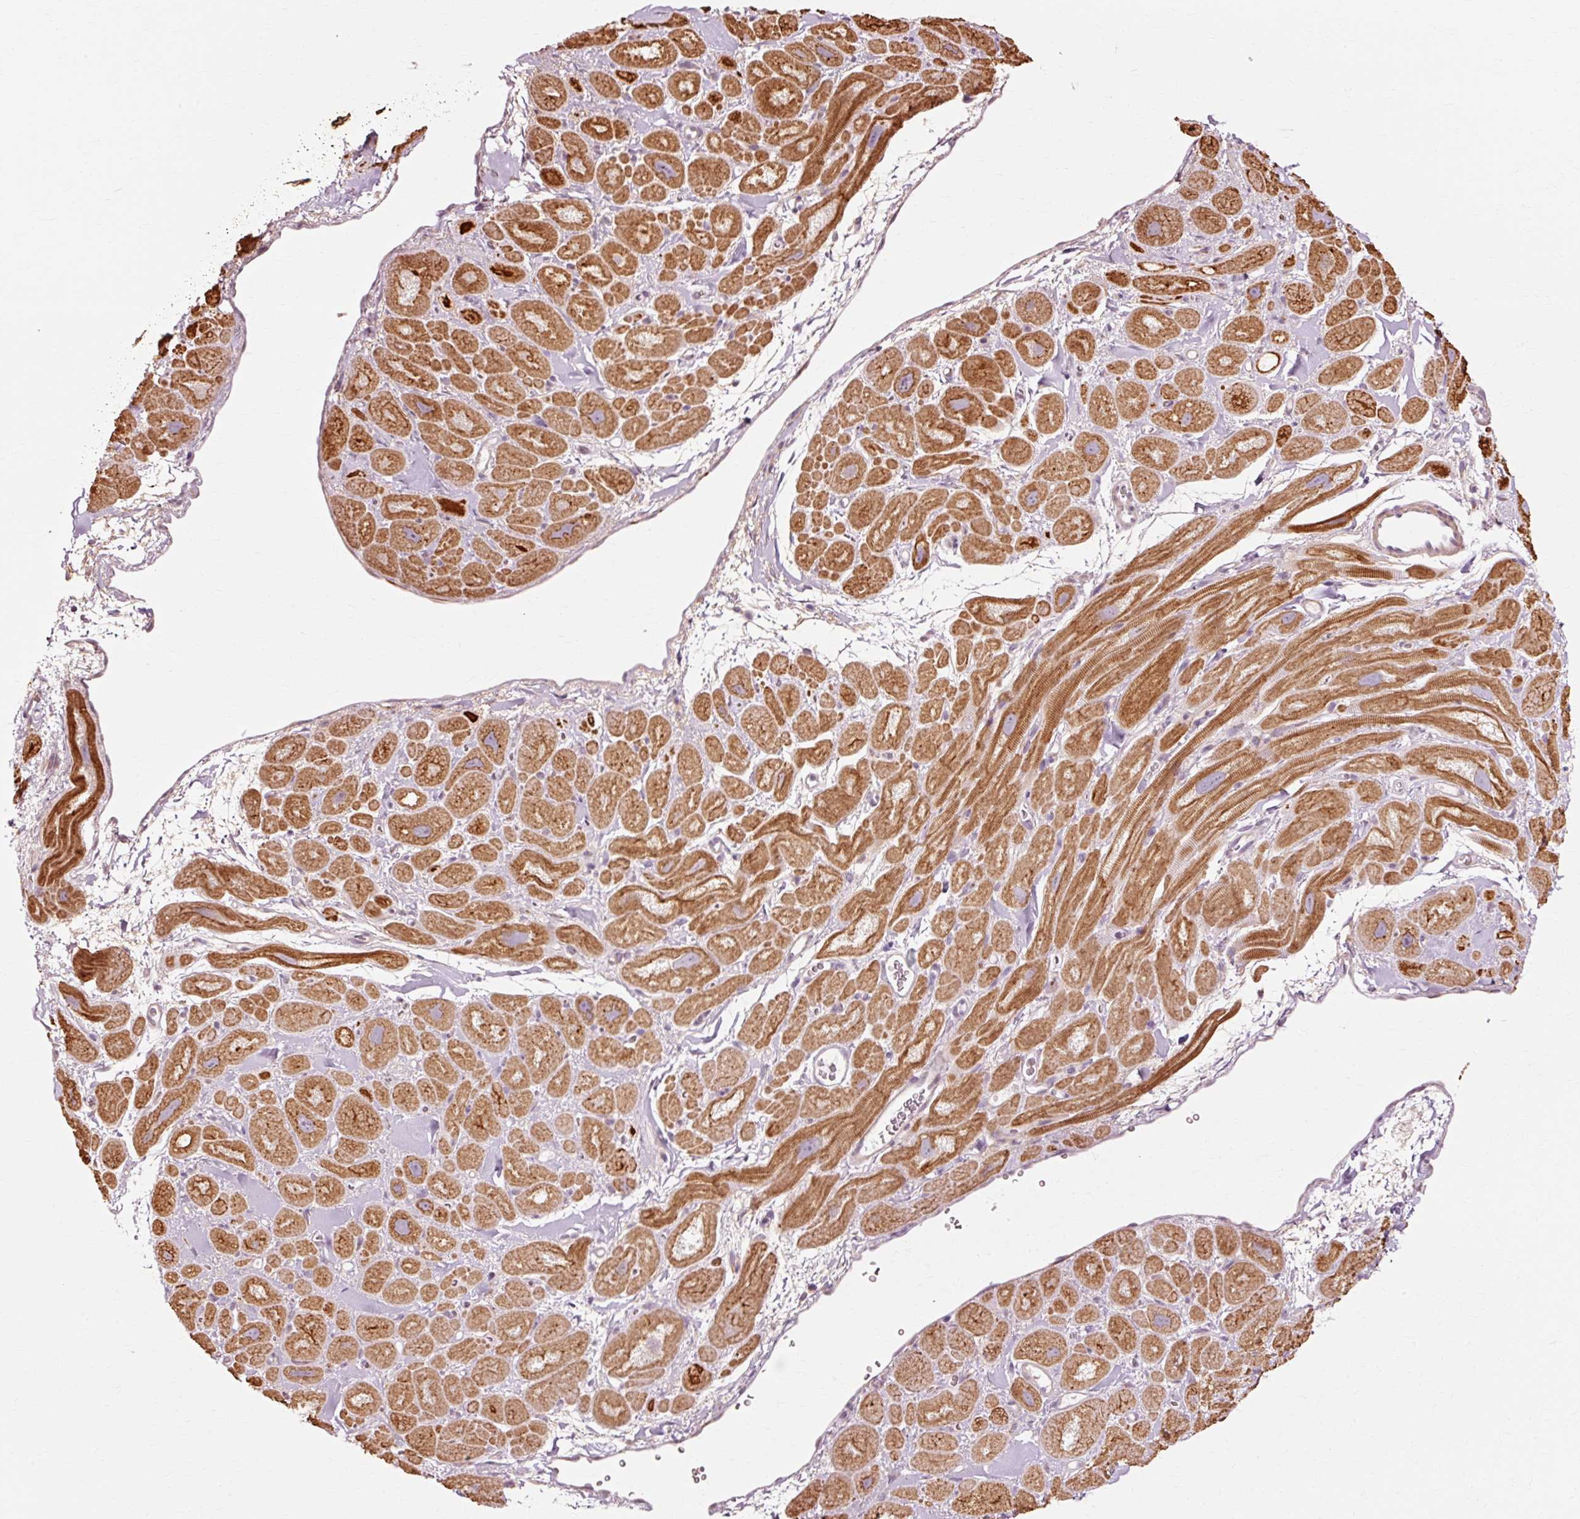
{"staining": {"intensity": "moderate", "quantity": ">75%", "location": "cytoplasmic/membranous"}, "tissue": "heart muscle", "cell_type": "Cardiomyocytes", "image_type": "normal", "snomed": [{"axis": "morphology", "description": "Normal tissue, NOS"}, {"axis": "topography", "description": "Heart"}], "caption": "This photomicrograph demonstrates benign heart muscle stained with immunohistochemistry (IHC) to label a protein in brown. The cytoplasmic/membranous of cardiomyocytes show moderate positivity for the protein. Nuclei are counter-stained blue.", "gene": "RANBP2", "patient": {"sex": "male", "age": 49}}